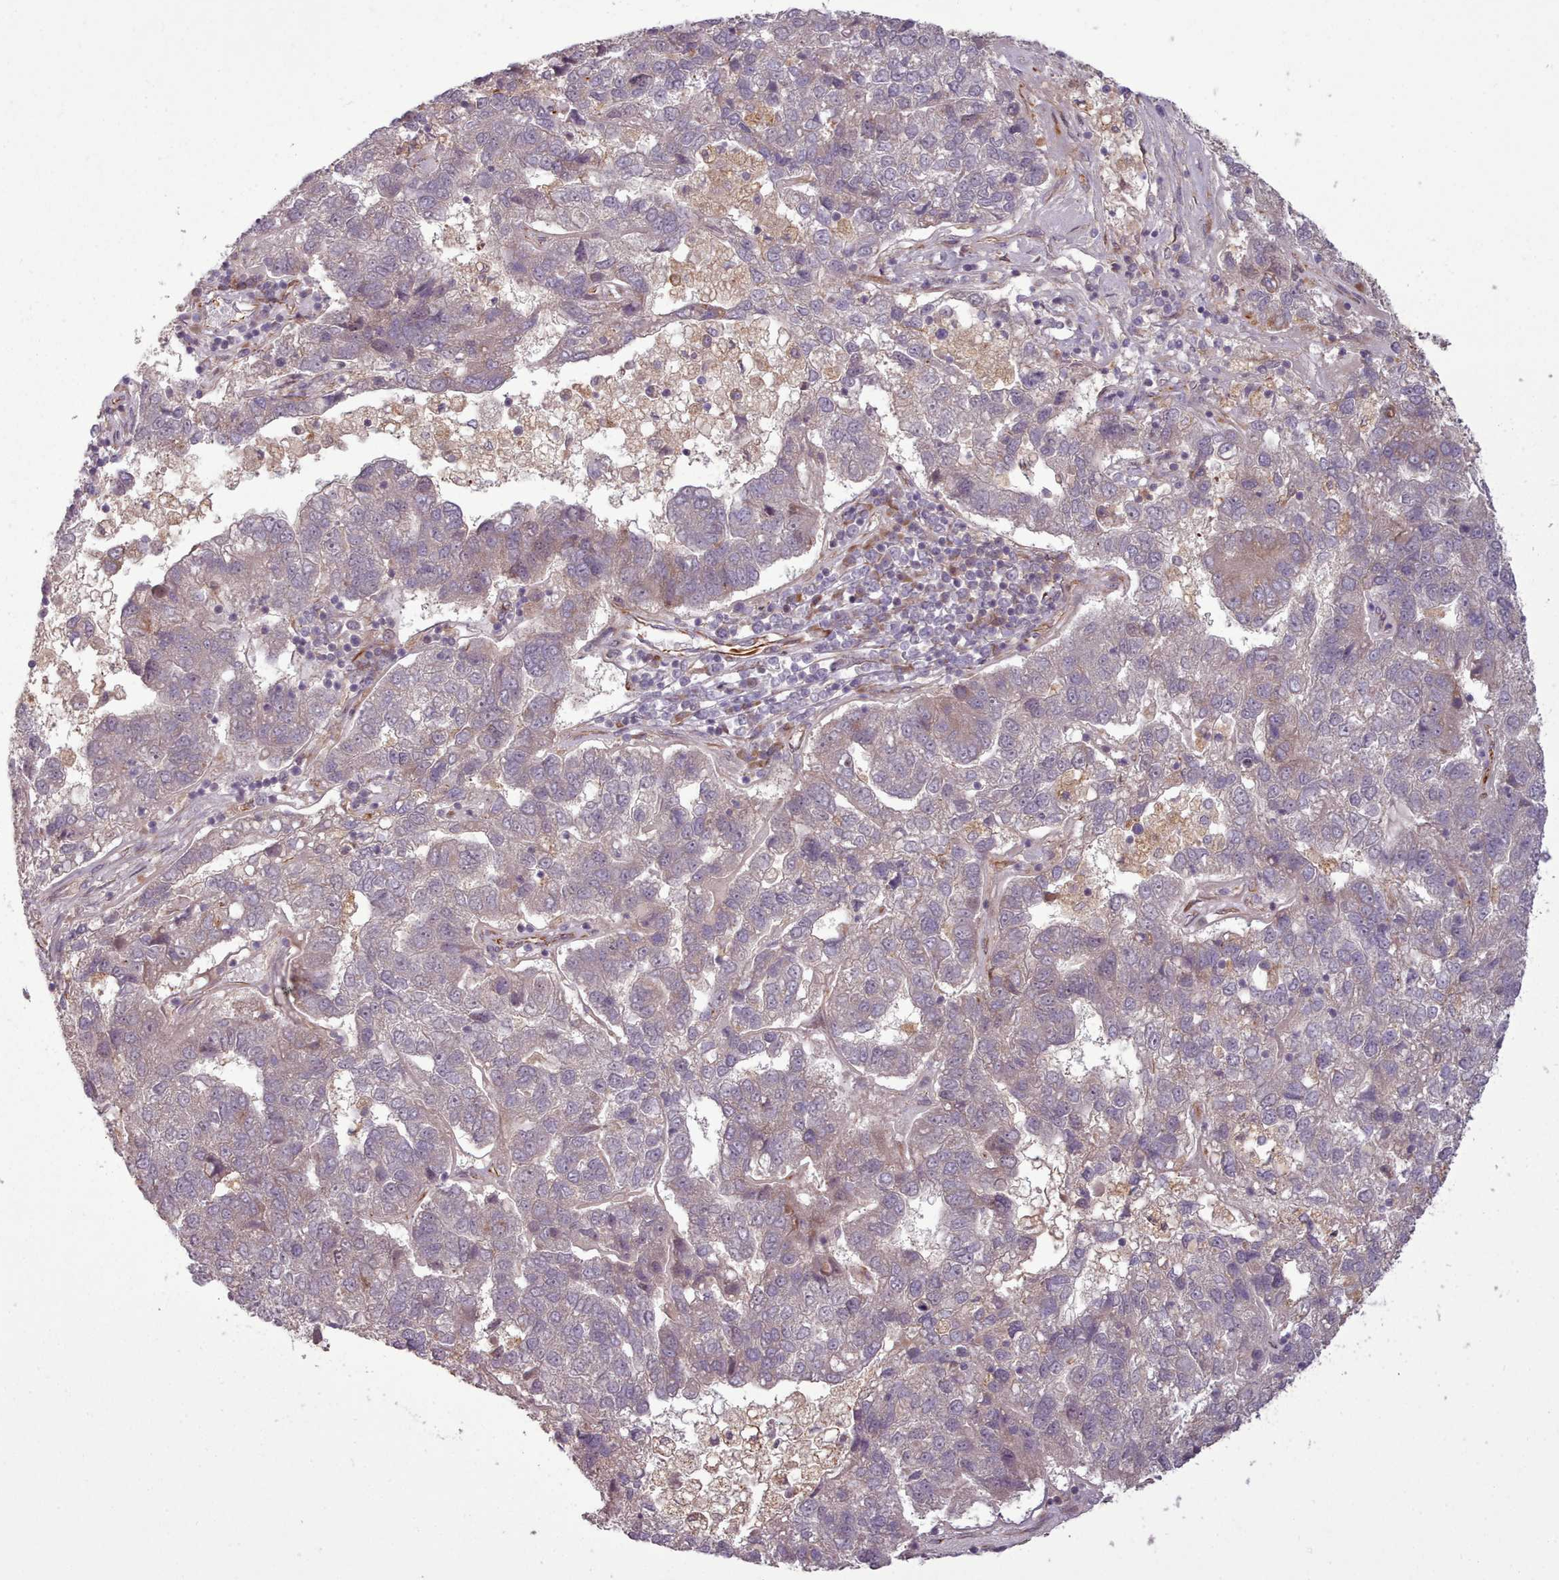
{"staining": {"intensity": "negative", "quantity": "none", "location": "none"}, "tissue": "pancreatic cancer", "cell_type": "Tumor cells", "image_type": "cancer", "snomed": [{"axis": "morphology", "description": "Adenocarcinoma, NOS"}, {"axis": "topography", "description": "Pancreas"}], "caption": "Tumor cells are negative for brown protein staining in pancreatic cancer (adenocarcinoma).", "gene": "GBGT1", "patient": {"sex": "female", "age": 61}}